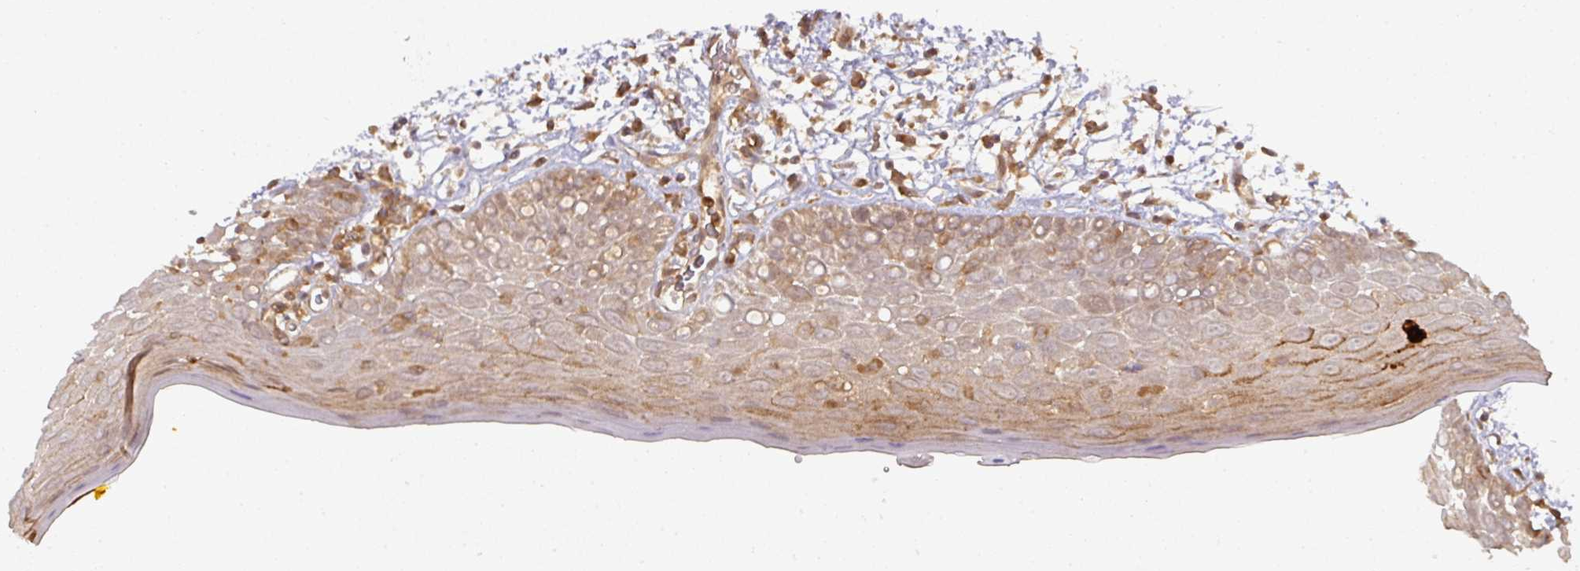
{"staining": {"intensity": "moderate", "quantity": ">75%", "location": "cytoplasmic/membranous"}, "tissue": "oral mucosa", "cell_type": "Squamous epithelial cells", "image_type": "normal", "snomed": [{"axis": "morphology", "description": "Normal tissue, NOS"}, {"axis": "morphology", "description": "Squamous cell carcinoma, NOS"}, {"axis": "topography", "description": "Oral tissue"}, {"axis": "topography", "description": "Tounge, NOS"}, {"axis": "topography", "description": "Head-Neck"}], "caption": "Benign oral mucosa exhibits moderate cytoplasmic/membranous expression in approximately >75% of squamous epithelial cells, visualized by immunohistochemistry. The protein is shown in brown color, while the nuclei are stained blue.", "gene": "EIF4EBP2", "patient": {"sex": "male", "age": 76}}